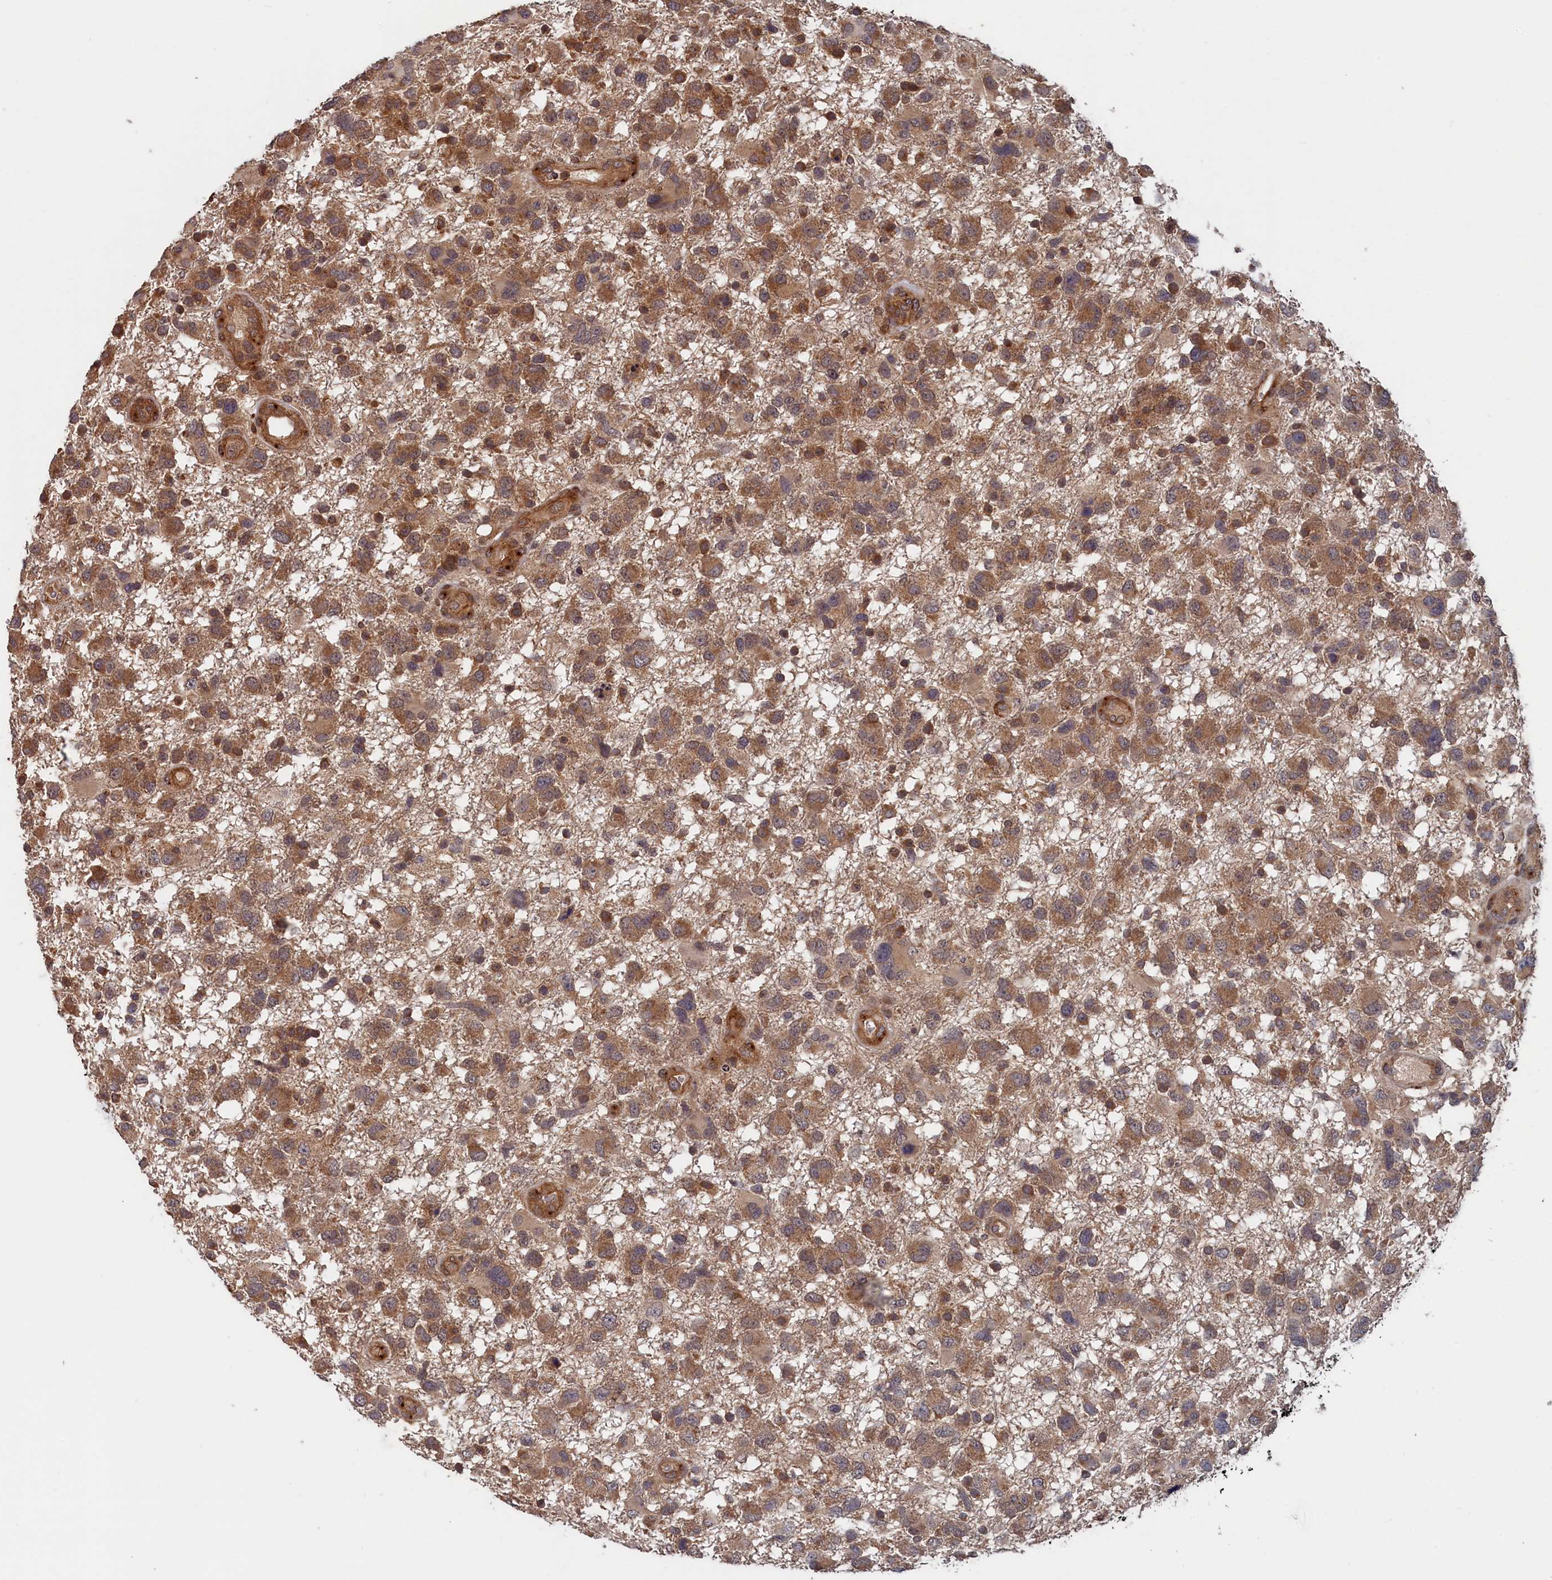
{"staining": {"intensity": "moderate", "quantity": ">75%", "location": "cytoplasmic/membranous"}, "tissue": "glioma", "cell_type": "Tumor cells", "image_type": "cancer", "snomed": [{"axis": "morphology", "description": "Glioma, malignant, High grade"}, {"axis": "topography", "description": "Brain"}], "caption": "Immunohistochemical staining of human glioma exhibits medium levels of moderate cytoplasmic/membranous expression in about >75% of tumor cells. The protein of interest is shown in brown color, while the nuclei are stained blue.", "gene": "TRAPPC2L", "patient": {"sex": "male", "age": 61}}